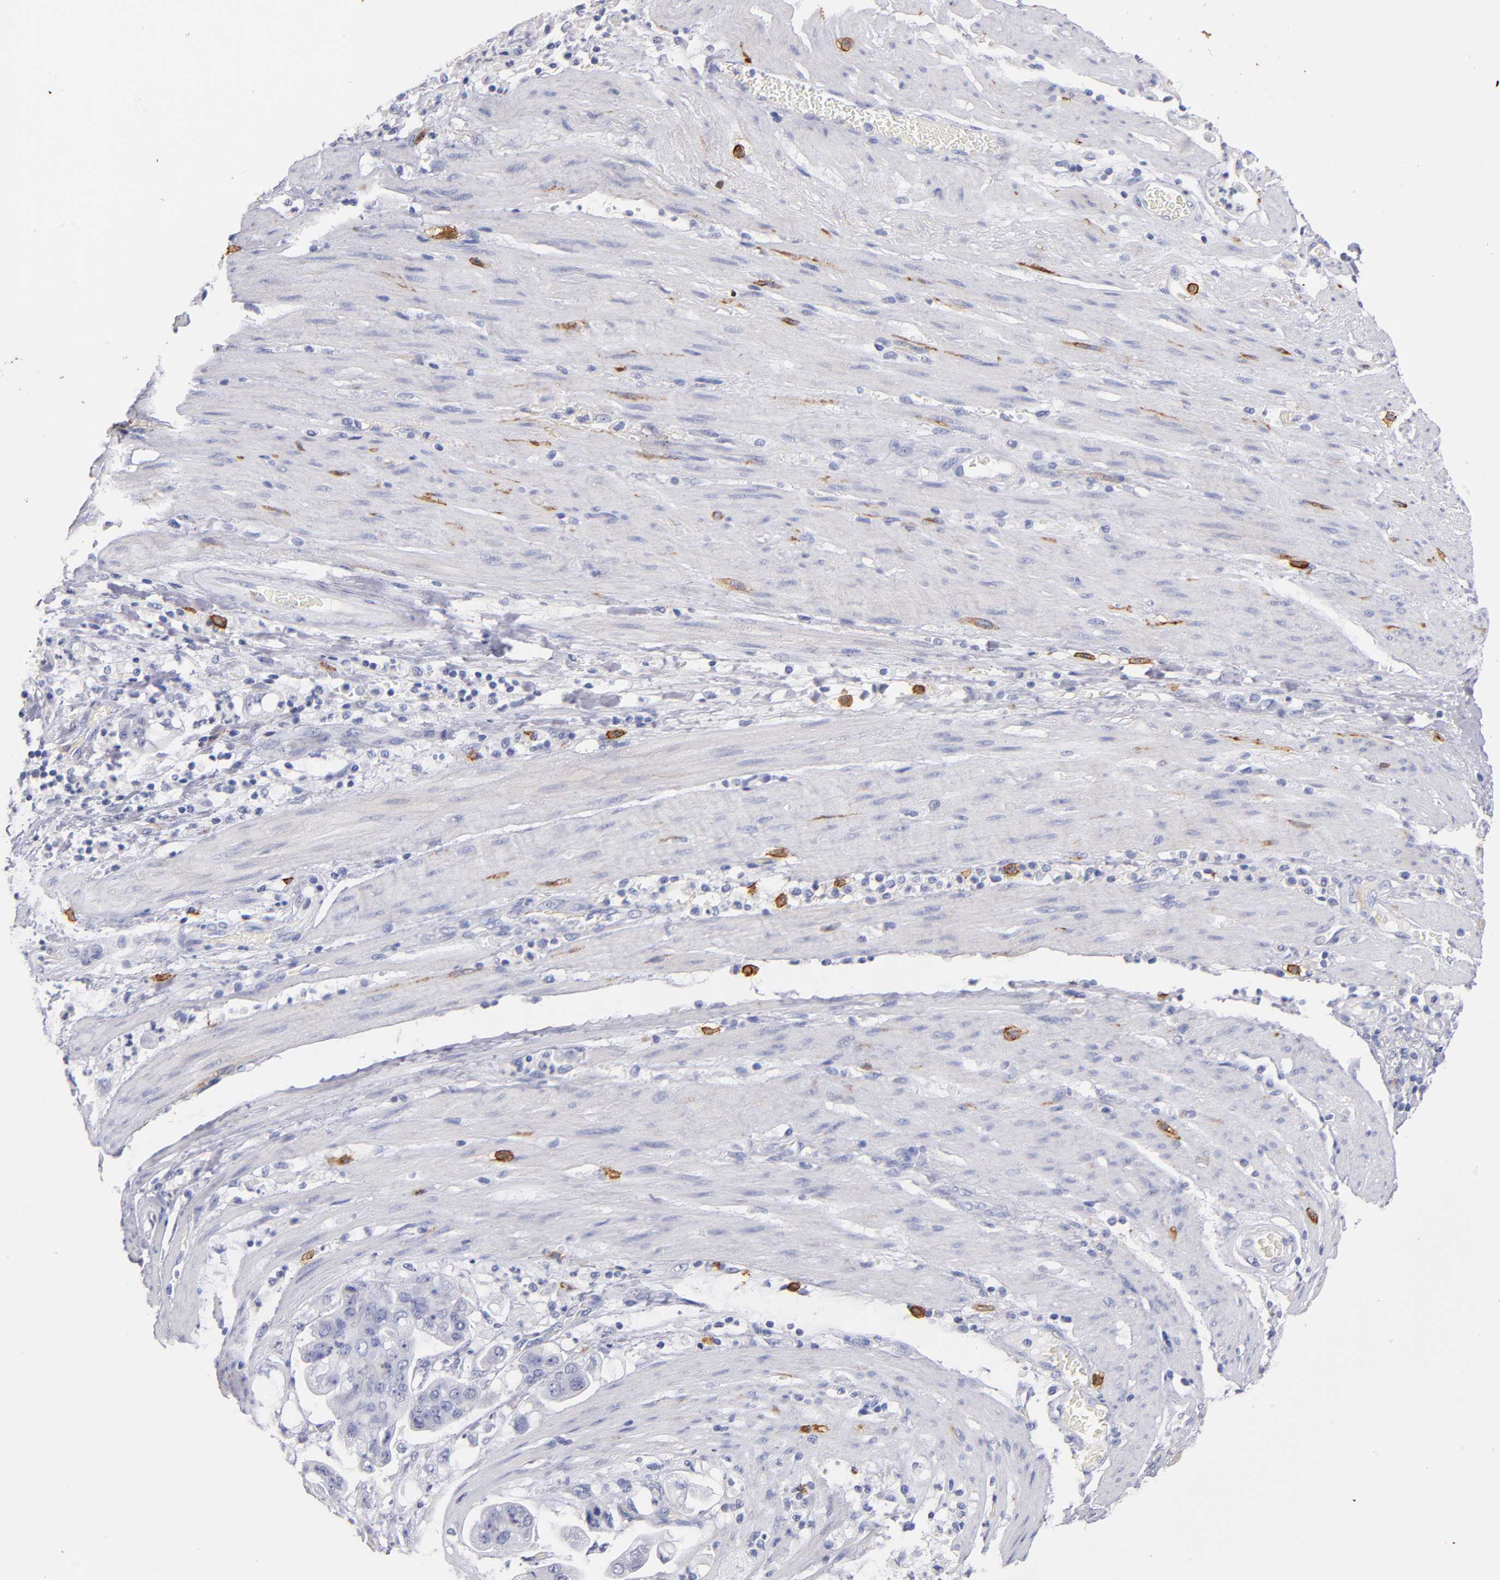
{"staining": {"intensity": "negative", "quantity": "none", "location": "none"}, "tissue": "stomach cancer", "cell_type": "Tumor cells", "image_type": "cancer", "snomed": [{"axis": "morphology", "description": "Adenocarcinoma, NOS"}, {"axis": "topography", "description": "Stomach"}], "caption": "This is a micrograph of immunohistochemistry (IHC) staining of stomach cancer, which shows no positivity in tumor cells.", "gene": "KIT", "patient": {"sex": "male", "age": 62}}